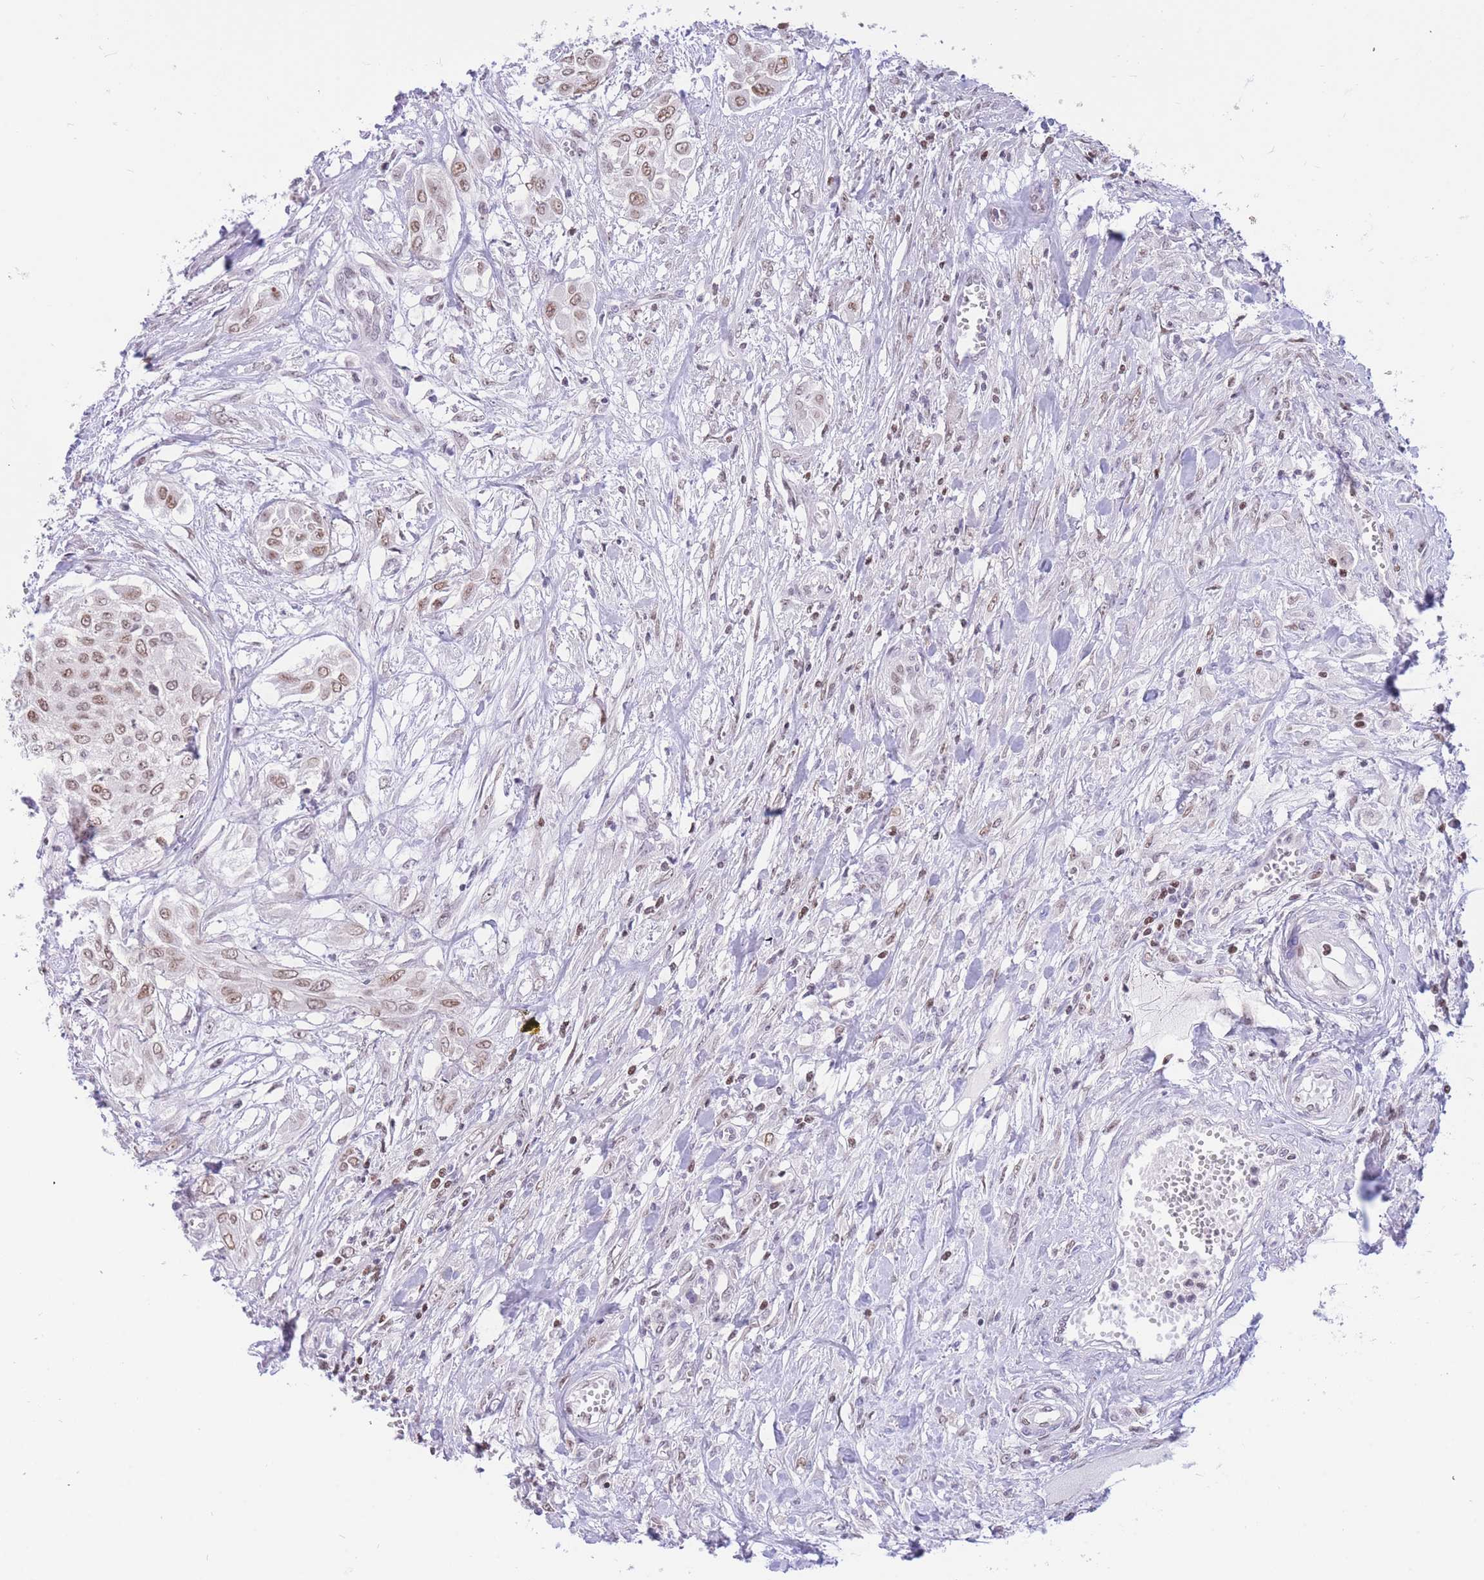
{"staining": {"intensity": "weak", "quantity": ">75%", "location": "nuclear"}, "tissue": "urothelial cancer", "cell_type": "Tumor cells", "image_type": "cancer", "snomed": [{"axis": "morphology", "description": "Urothelial carcinoma, High grade"}, {"axis": "topography", "description": "Urinary bladder"}], "caption": "DAB immunohistochemical staining of human urothelial cancer reveals weak nuclear protein positivity in about >75% of tumor cells.", "gene": "HMGN1", "patient": {"sex": "male", "age": 57}}